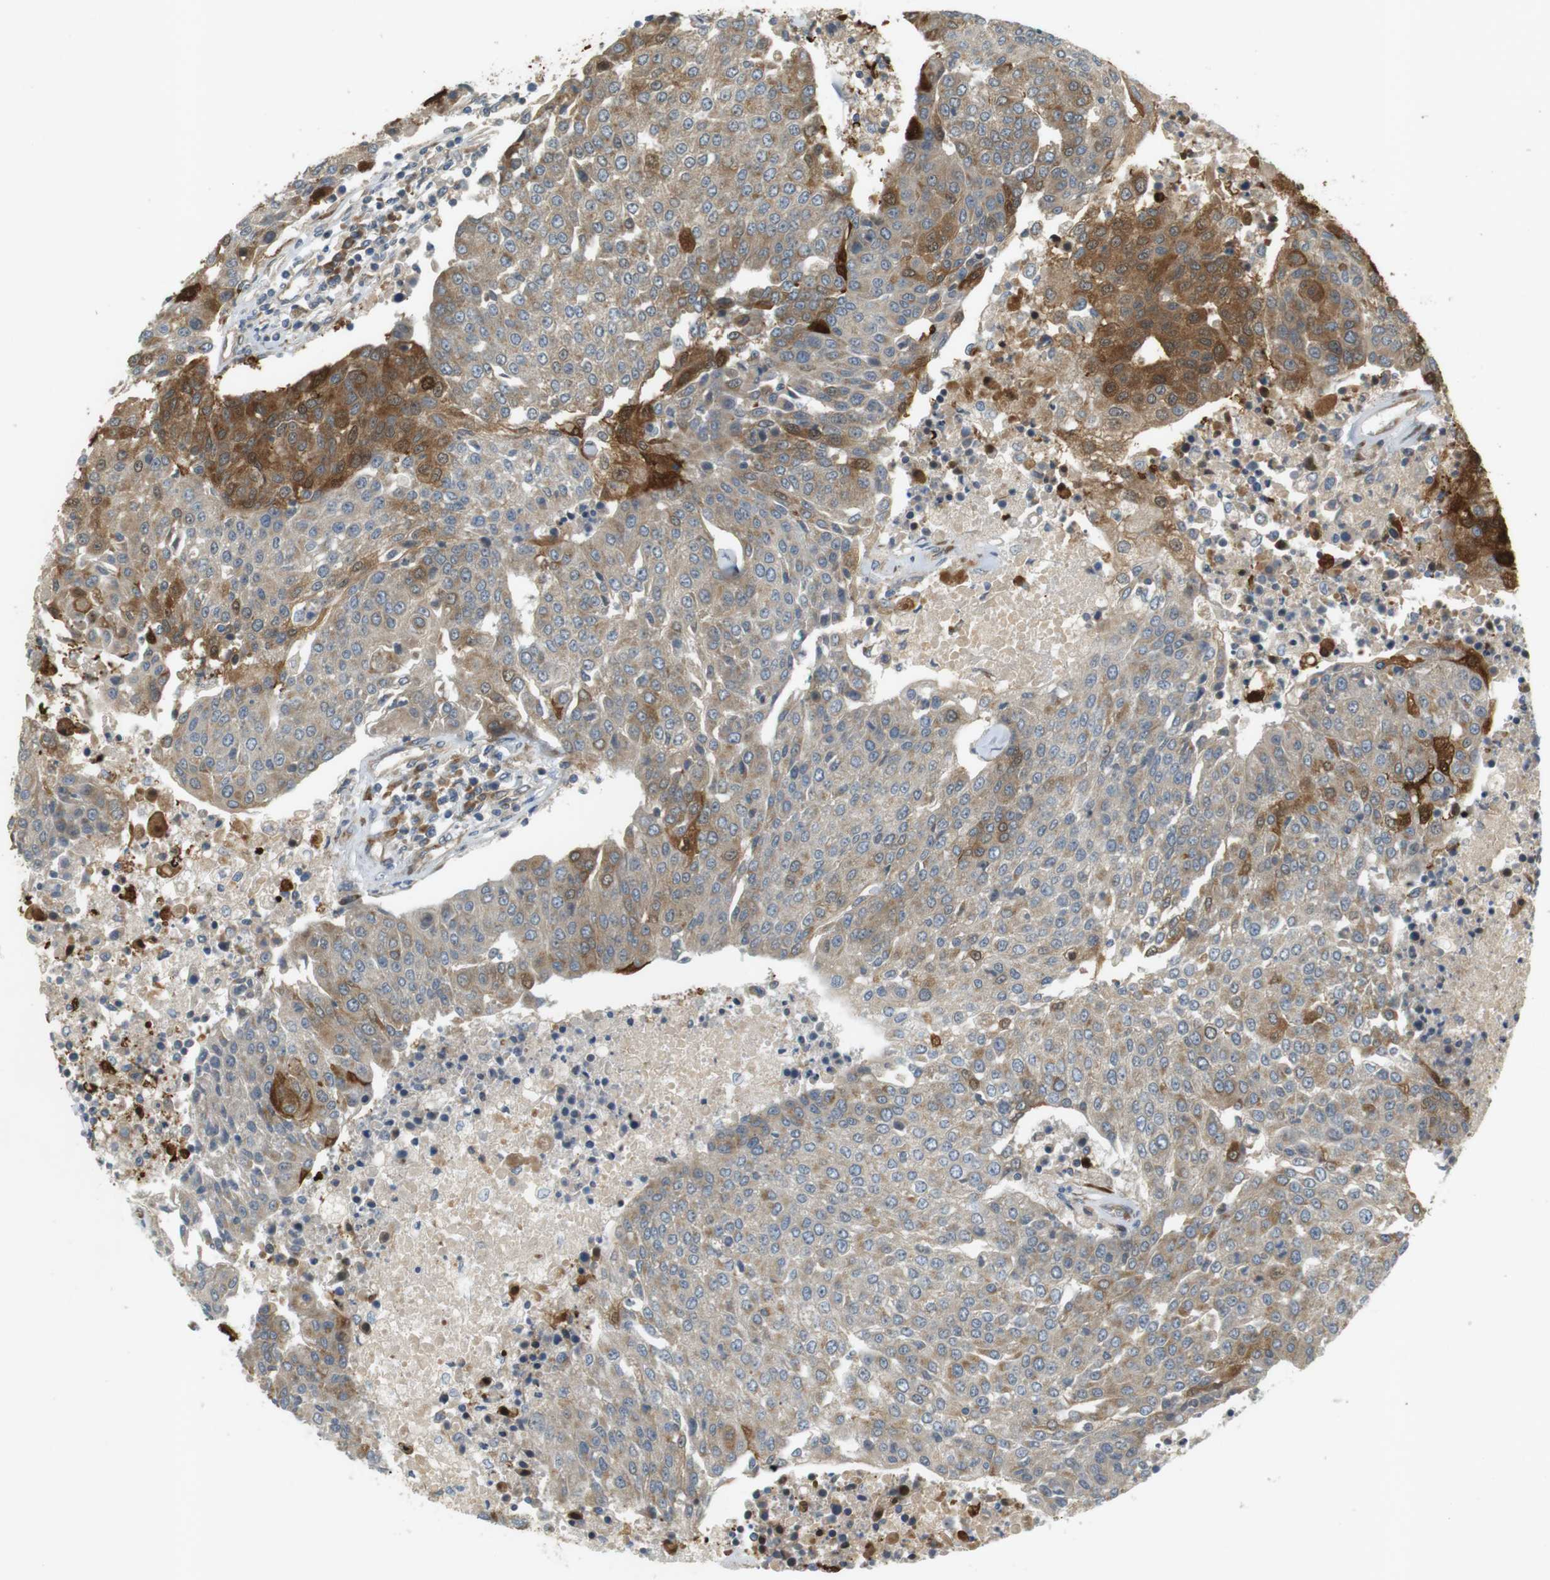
{"staining": {"intensity": "moderate", "quantity": "25%-75%", "location": "cytoplasmic/membranous,nuclear"}, "tissue": "urothelial cancer", "cell_type": "Tumor cells", "image_type": "cancer", "snomed": [{"axis": "morphology", "description": "Urothelial carcinoma, High grade"}, {"axis": "topography", "description": "Urinary bladder"}], "caption": "Protein positivity by immunohistochemistry (IHC) demonstrates moderate cytoplasmic/membranous and nuclear staining in approximately 25%-75% of tumor cells in urothelial cancer. The staining was performed using DAB (3,3'-diaminobenzidine), with brown indicating positive protein expression. Nuclei are stained blue with hematoxylin.", "gene": "SLC41A1", "patient": {"sex": "female", "age": 85}}